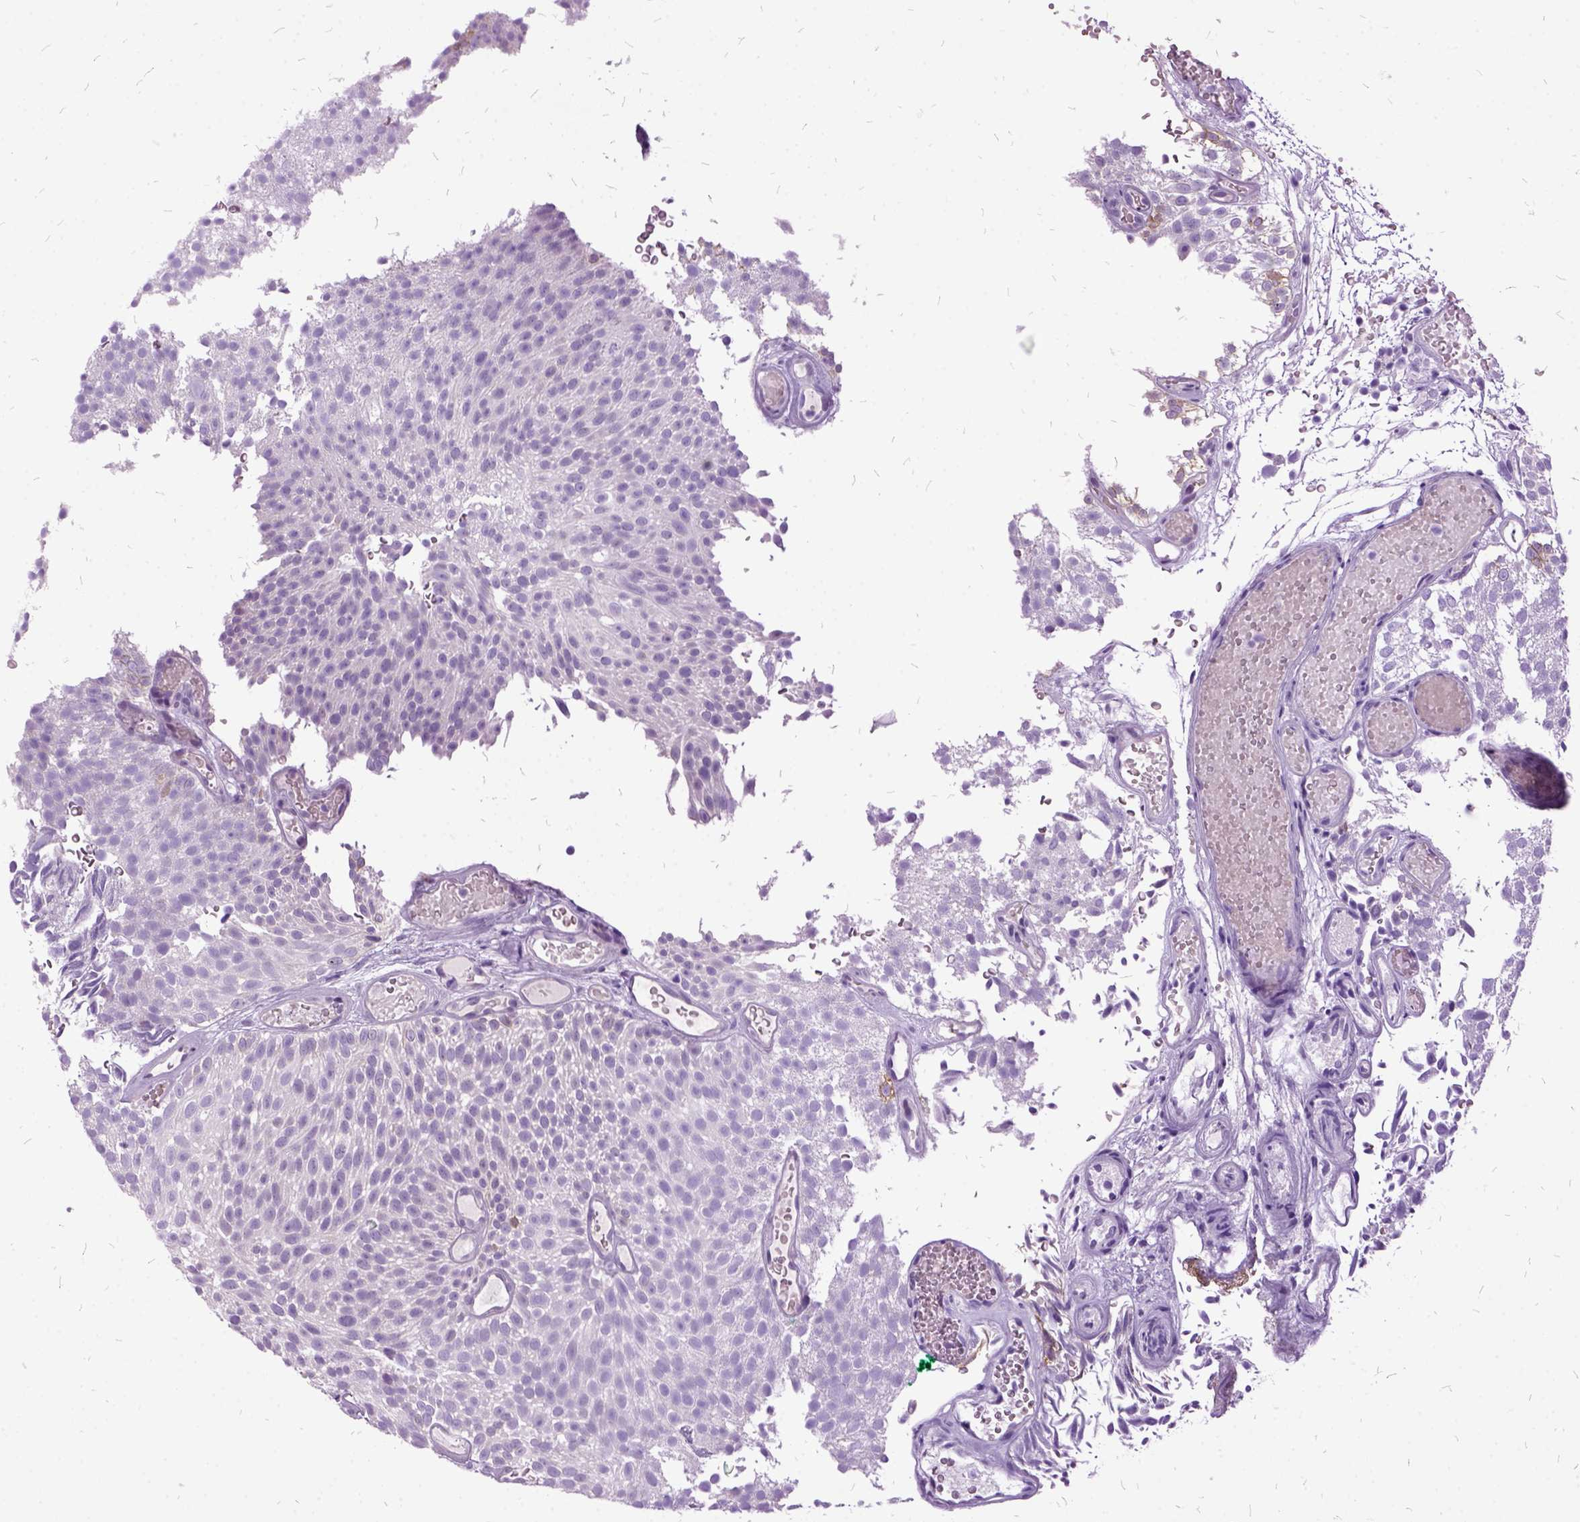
{"staining": {"intensity": "negative", "quantity": "none", "location": "none"}, "tissue": "urothelial cancer", "cell_type": "Tumor cells", "image_type": "cancer", "snomed": [{"axis": "morphology", "description": "Urothelial carcinoma, Low grade"}, {"axis": "topography", "description": "Urinary bladder"}], "caption": "Immunohistochemistry (IHC) of human urothelial cancer demonstrates no positivity in tumor cells. Nuclei are stained in blue.", "gene": "MME", "patient": {"sex": "male", "age": 78}}